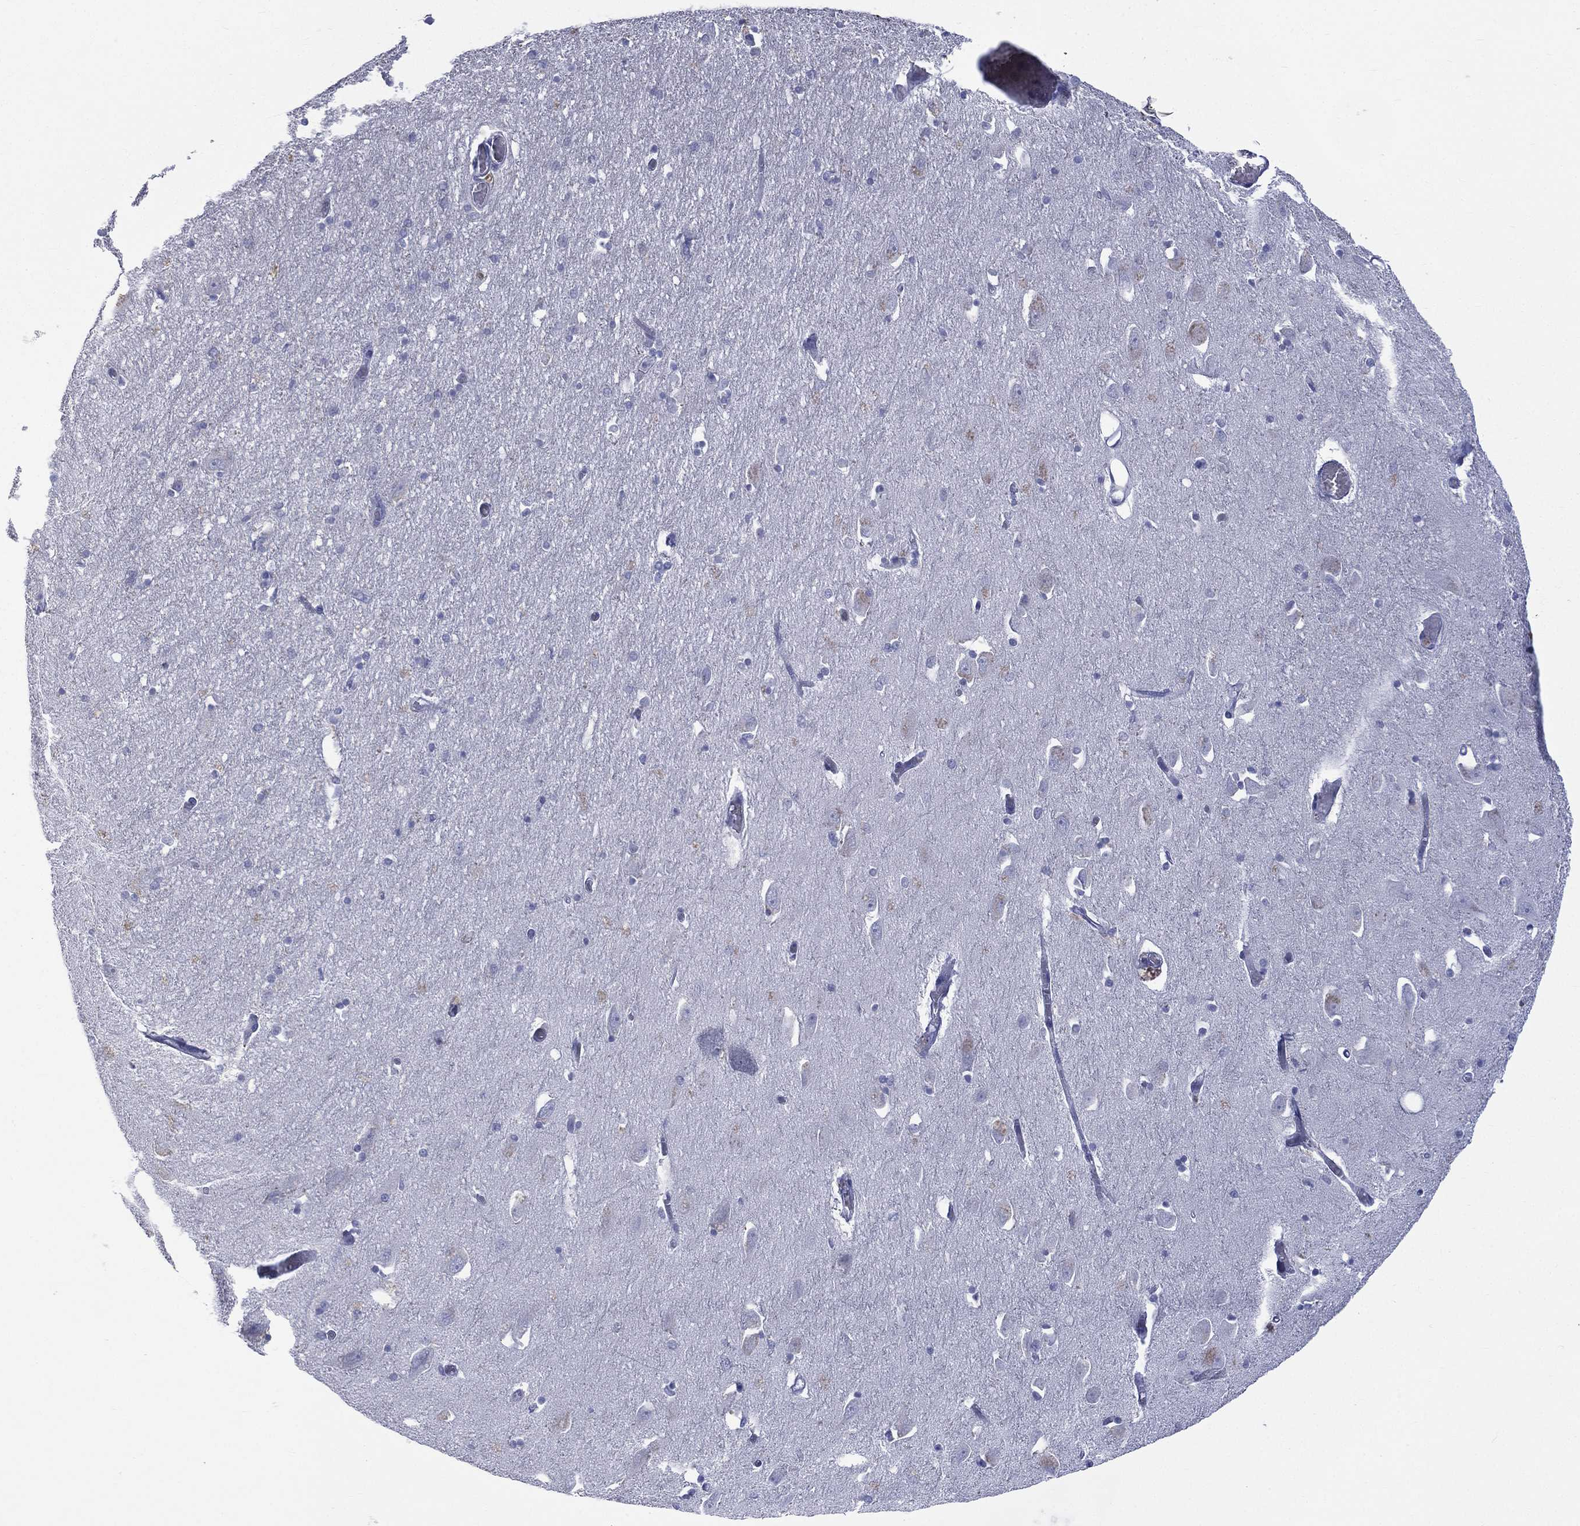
{"staining": {"intensity": "negative", "quantity": "none", "location": "none"}, "tissue": "hippocampus", "cell_type": "Glial cells", "image_type": "normal", "snomed": [{"axis": "morphology", "description": "Normal tissue, NOS"}, {"axis": "topography", "description": "Lateral ventricle wall"}, {"axis": "topography", "description": "Hippocampus"}], "caption": "The micrograph exhibits no significant positivity in glial cells of hippocampus. (Stains: DAB immunohistochemistry (IHC) with hematoxylin counter stain, Microscopy: brightfield microscopy at high magnification).", "gene": "CES2", "patient": {"sex": "female", "age": 63}}